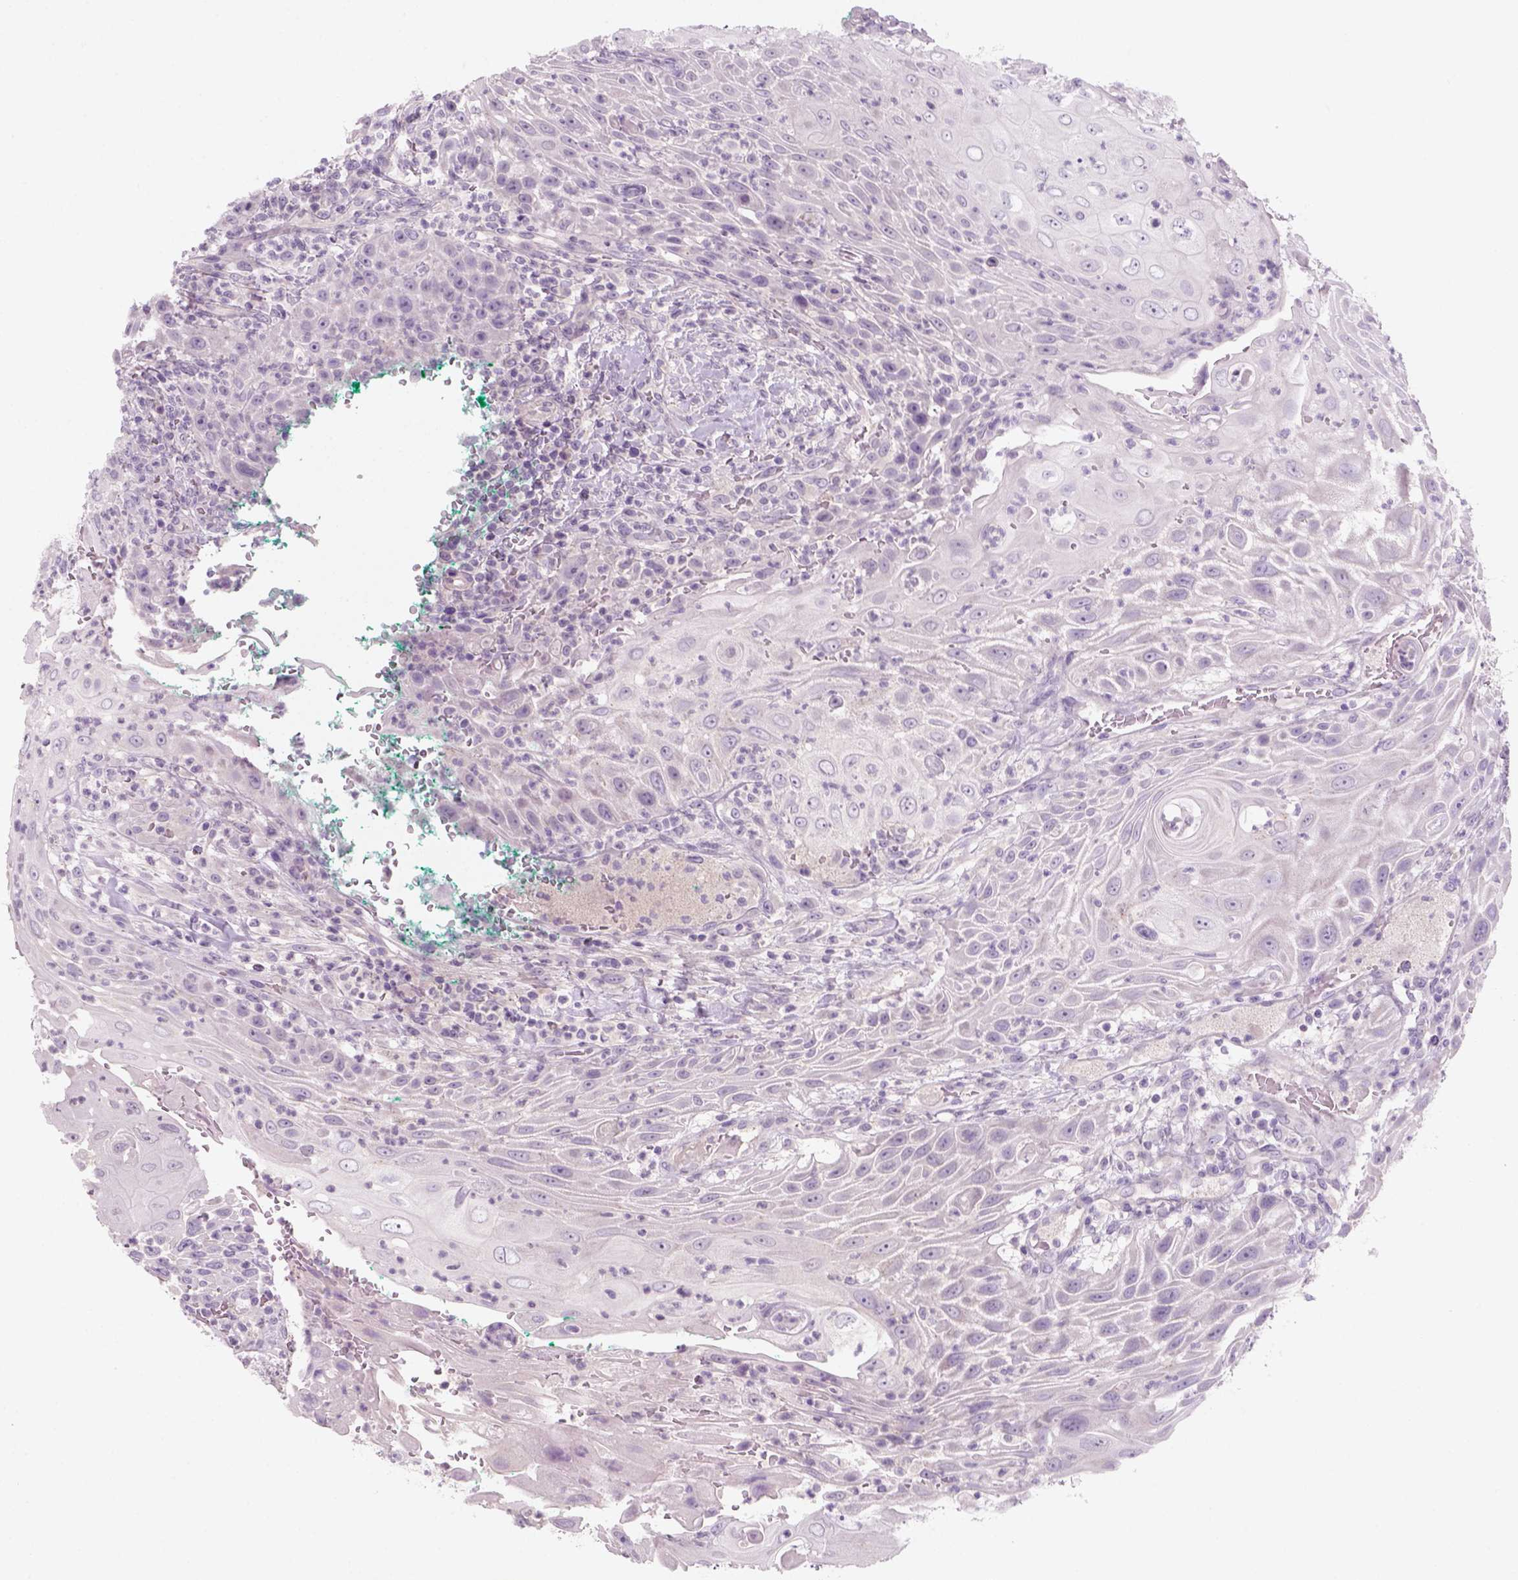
{"staining": {"intensity": "negative", "quantity": "none", "location": "none"}, "tissue": "head and neck cancer", "cell_type": "Tumor cells", "image_type": "cancer", "snomed": [{"axis": "morphology", "description": "Squamous cell carcinoma, NOS"}, {"axis": "topography", "description": "Head-Neck"}], "caption": "DAB immunohistochemical staining of head and neck cancer (squamous cell carcinoma) demonstrates no significant positivity in tumor cells.", "gene": "KRT25", "patient": {"sex": "male", "age": 69}}